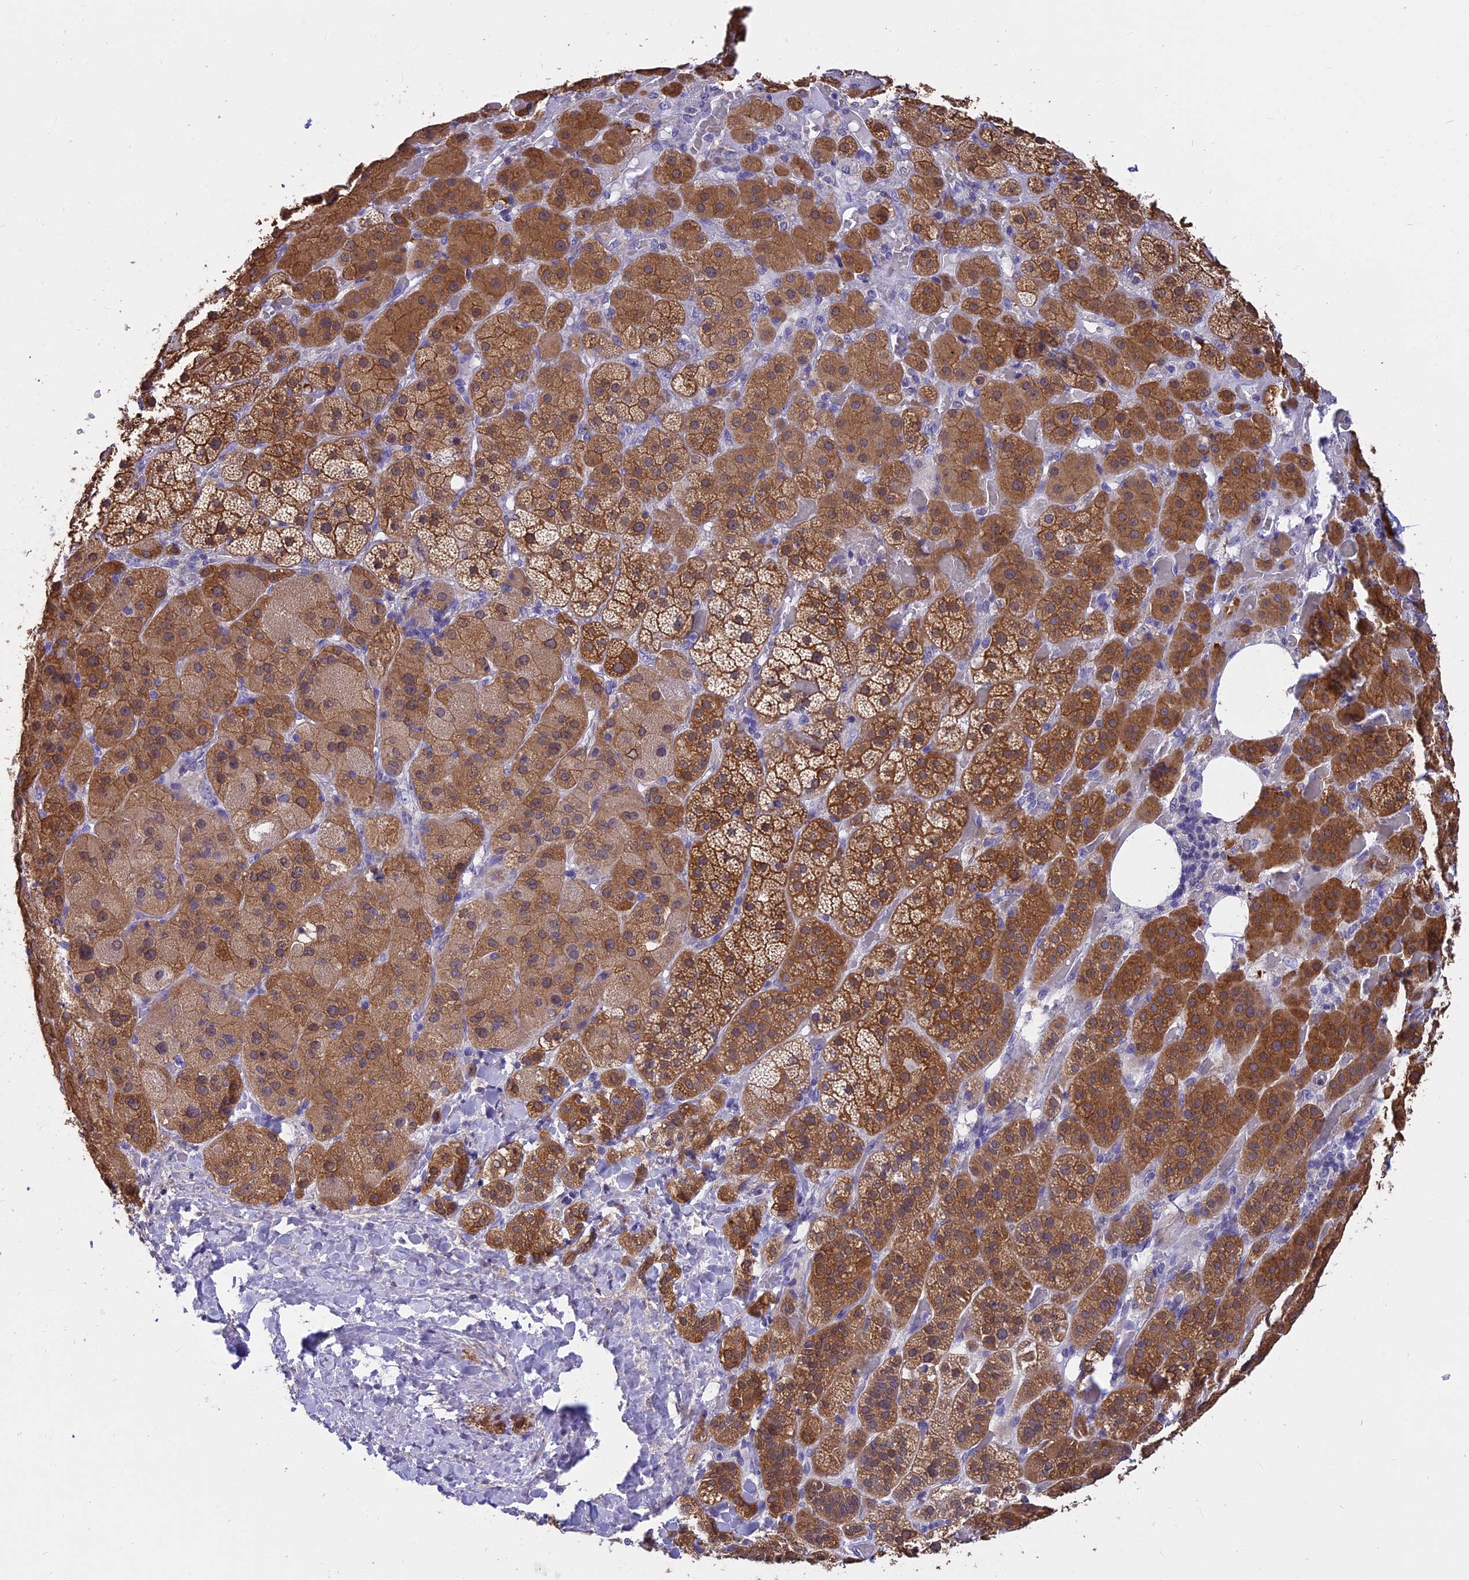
{"staining": {"intensity": "strong", "quantity": ">75%", "location": "cytoplasmic/membranous"}, "tissue": "adrenal gland", "cell_type": "Glandular cells", "image_type": "normal", "snomed": [{"axis": "morphology", "description": "Normal tissue, NOS"}, {"axis": "topography", "description": "Adrenal gland"}], "caption": "An image of adrenal gland stained for a protein demonstrates strong cytoplasmic/membranous brown staining in glandular cells. (Stains: DAB in brown, nuclei in blue, Microscopy: brightfield microscopy at high magnification).", "gene": "STUB1", "patient": {"sex": "male", "age": 57}}